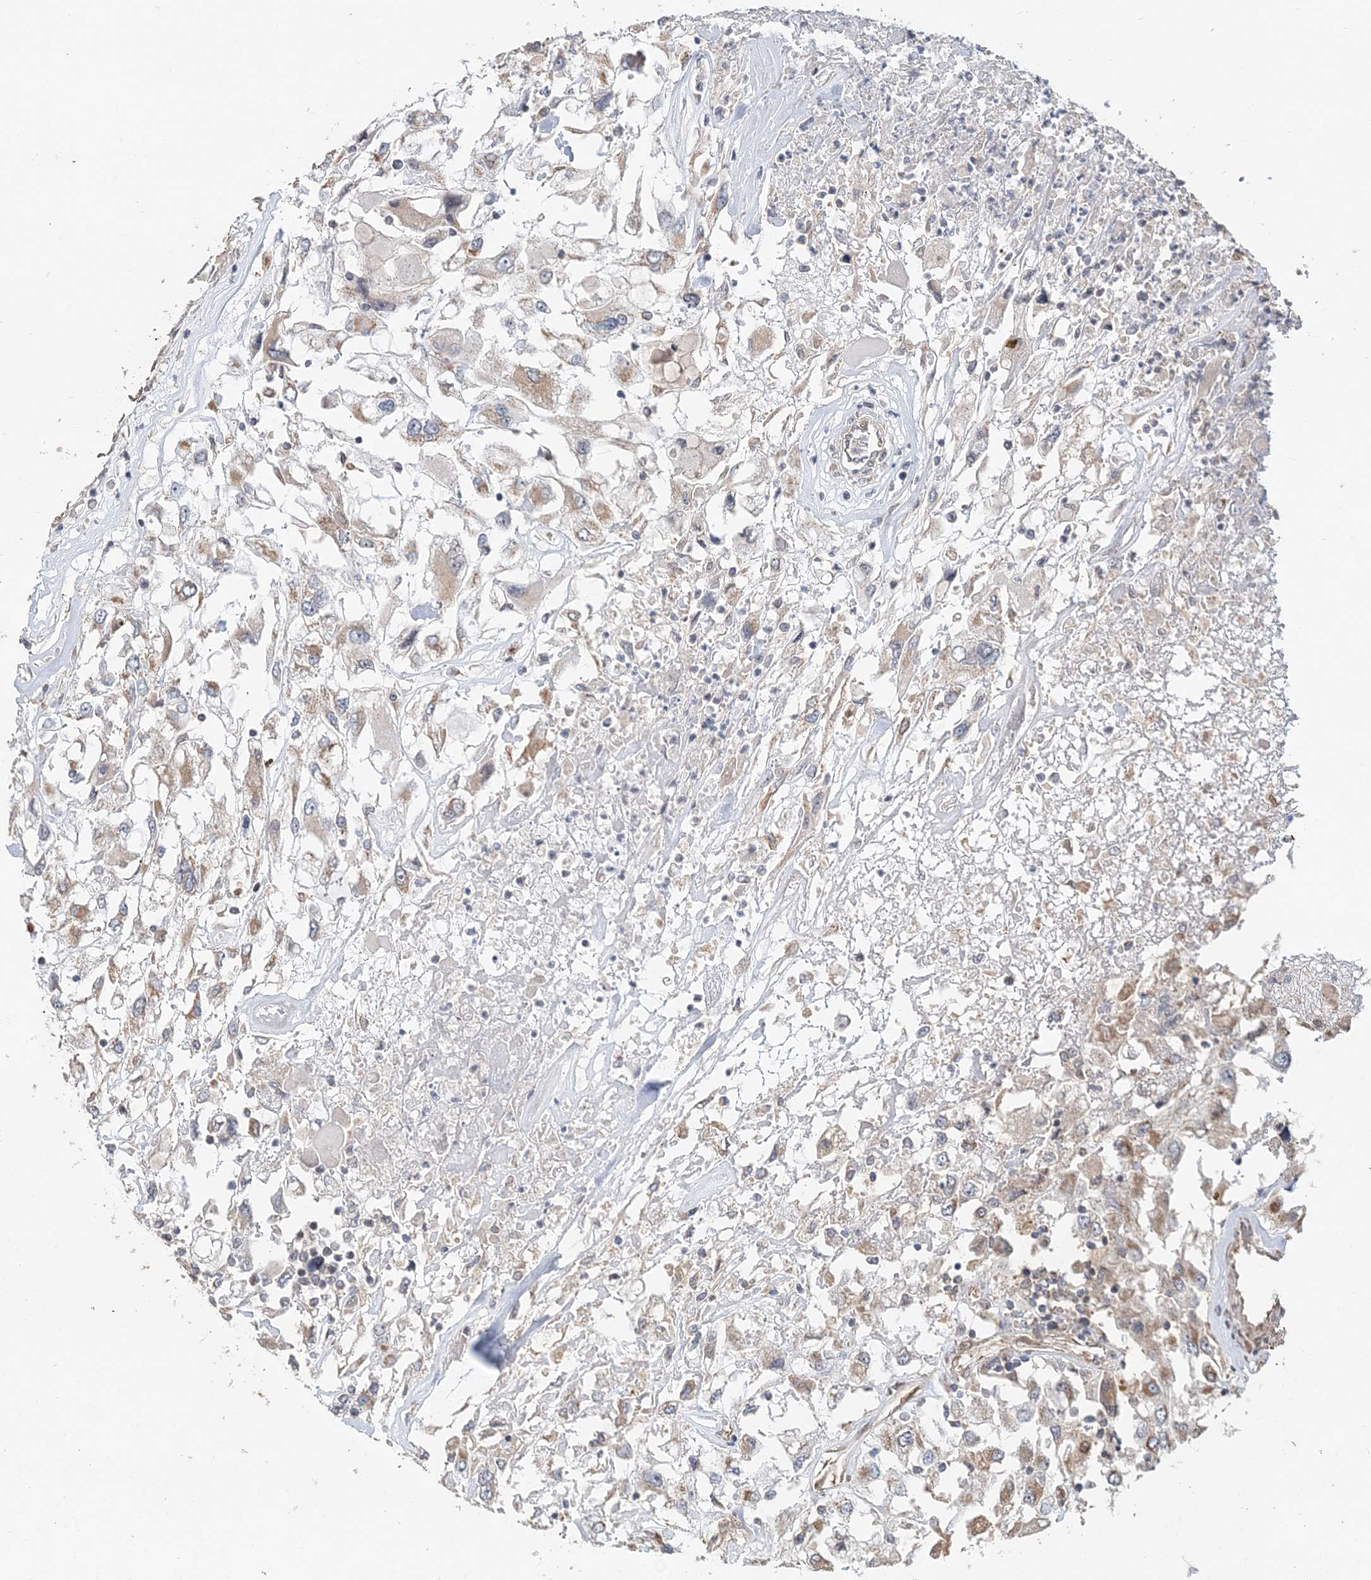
{"staining": {"intensity": "weak", "quantity": "25%-75%", "location": "cytoplasmic/membranous"}, "tissue": "renal cancer", "cell_type": "Tumor cells", "image_type": "cancer", "snomed": [{"axis": "morphology", "description": "Adenocarcinoma, NOS"}, {"axis": "topography", "description": "Kidney"}], "caption": "A brown stain highlights weak cytoplasmic/membranous positivity of a protein in human renal adenocarcinoma tumor cells.", "gene": "FBXO38", "patient": {"sex": "female", "age": 52}}